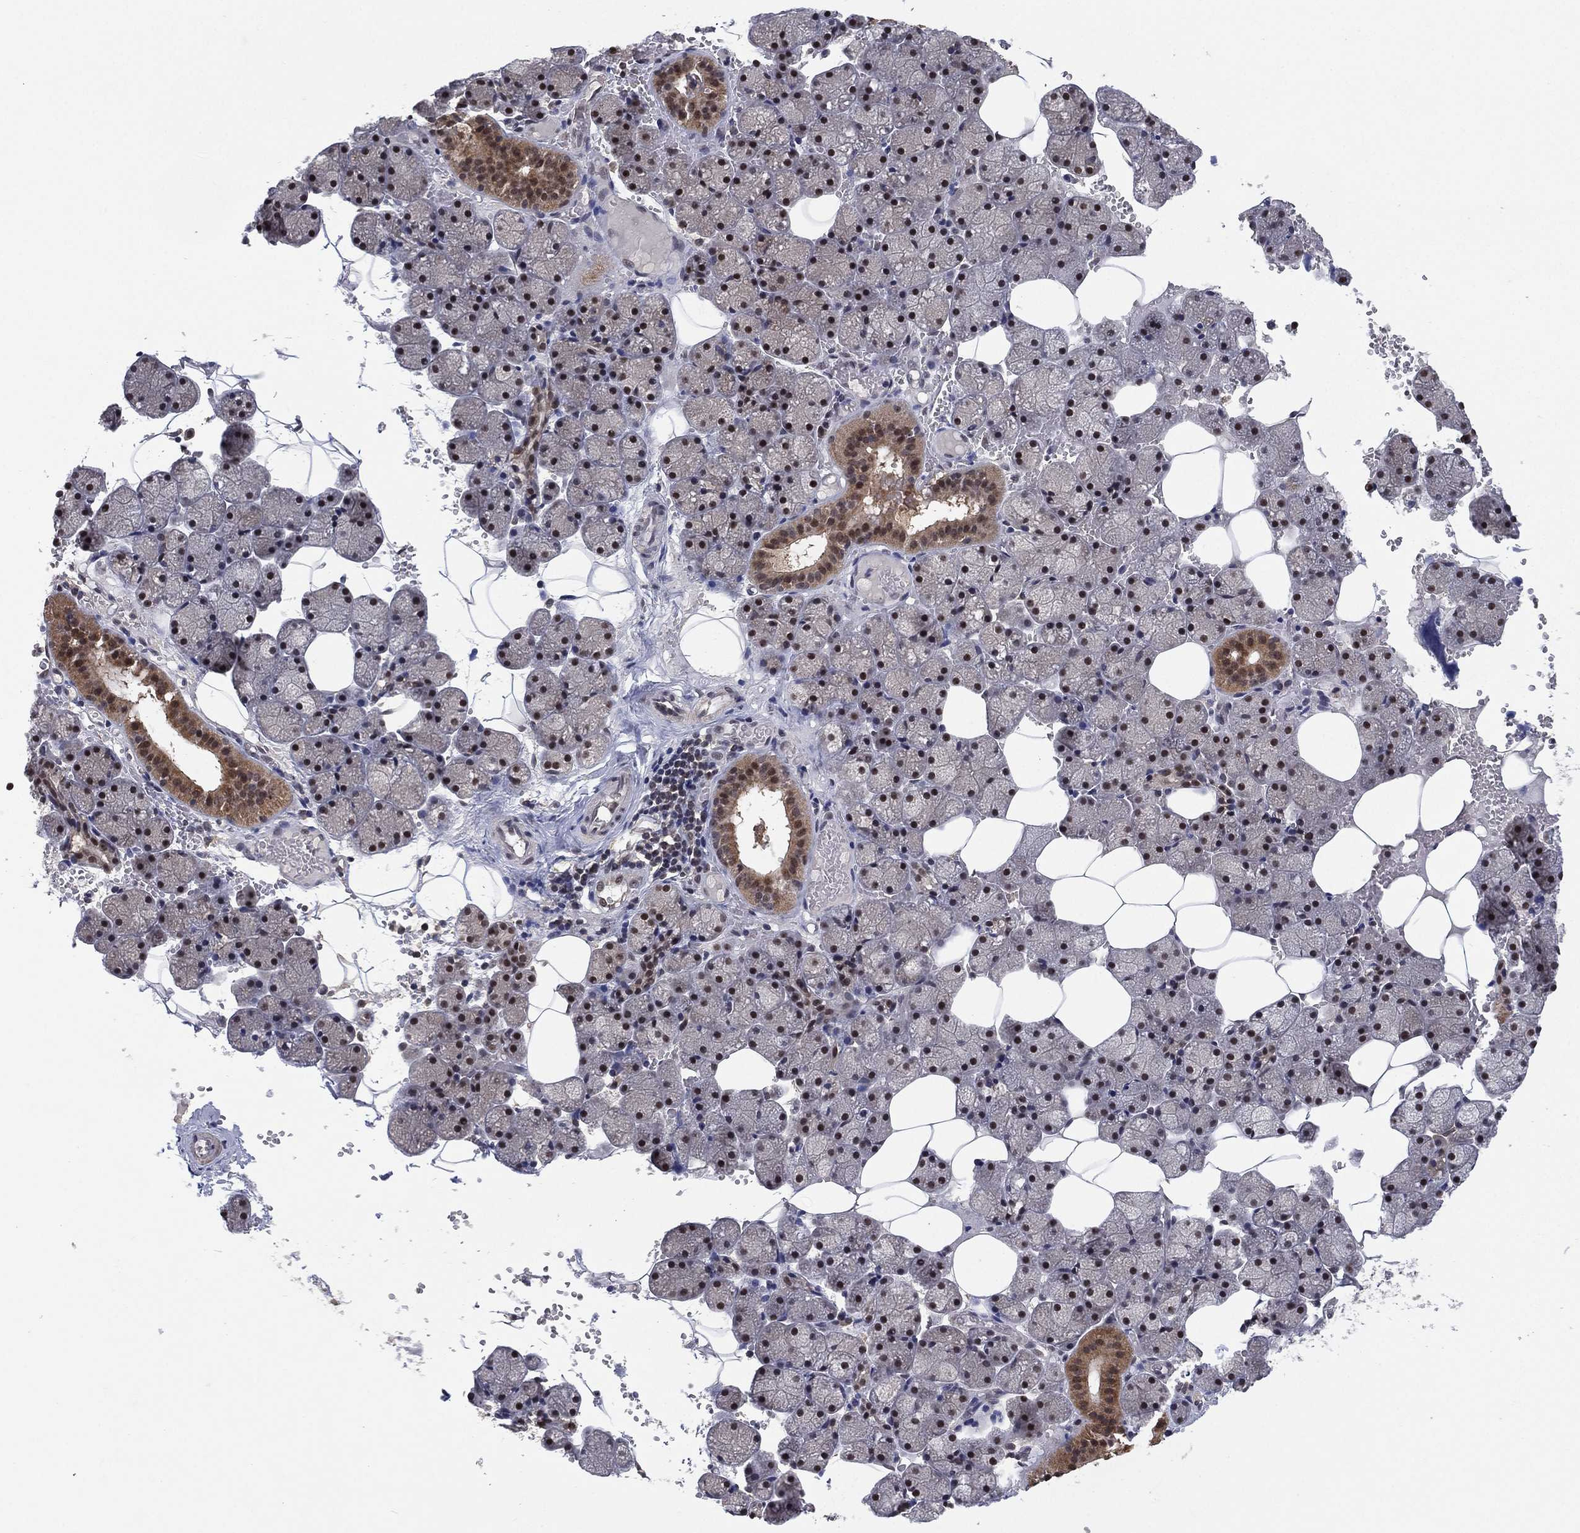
{"staining": {"intensity": "moderate", "quantity": "25%-75%", "location": "cytoplasmic/membranous"}, "tissue": "salivary gland", "cell_type": "Glandular cells", "image_type": "normal", "snomed": [{"axis": "morphology", "description": "Normal tissue, NOS"}, {"axis": "topography", "description": "Salivary gland"}], "caption": "A histopathology image showing moderate cytoplasmic/membranous positivity in approximately 25%-75% of glandular cells in benign salivary gland, as visualized by brown immunohistochemical staining.", "gene": "NELFCD", "patient": {"sex": "male", "age": 38}}